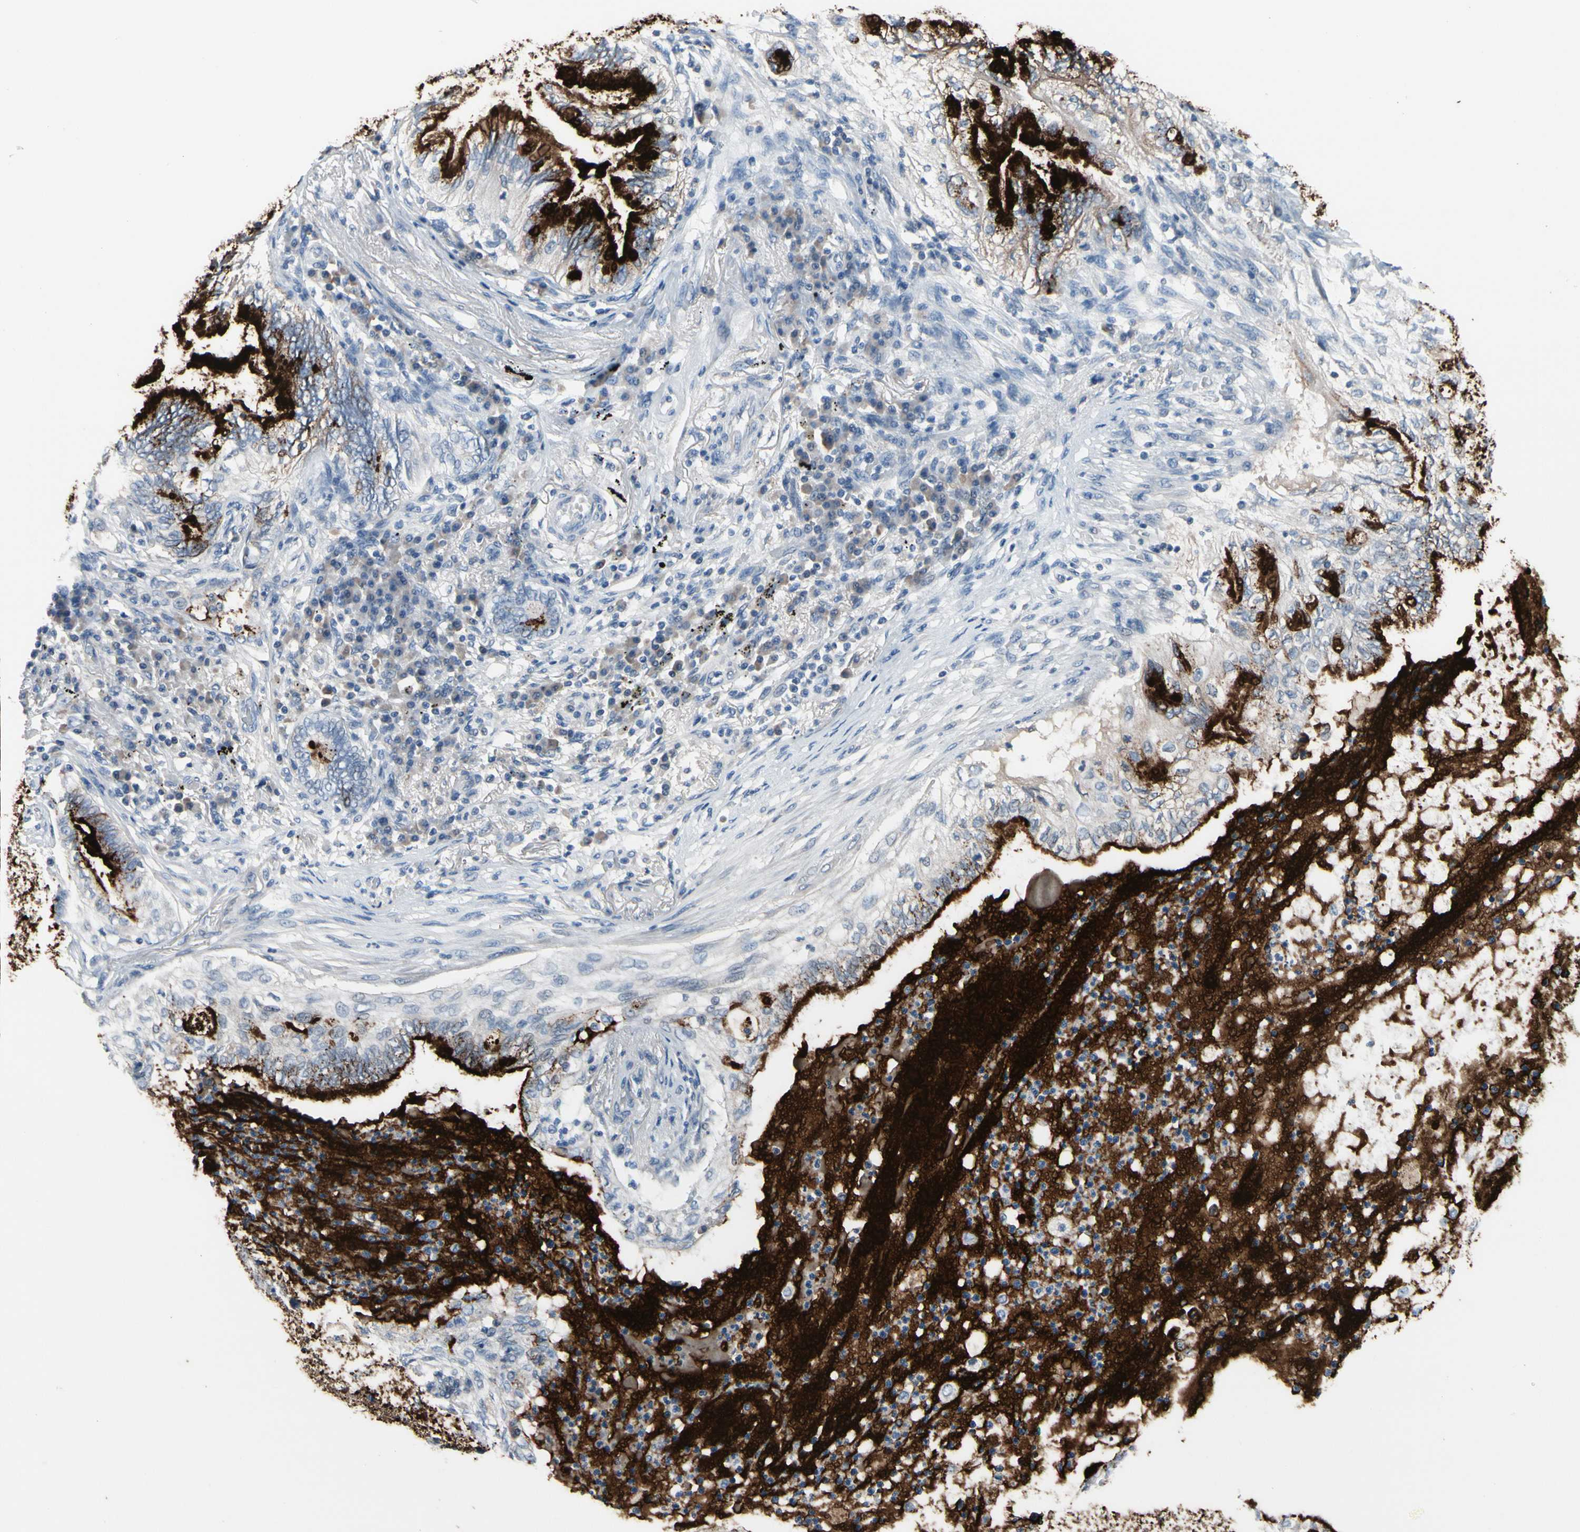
{"staining": {"intensity": "strong", "quantity": ">75%", "location": "cytoplasmic/membranous"}, "tissue": "lung cancer", "cell_type": "Tumor cells", "image_type": "cancer", "snomed": [{"axis": "morphology", "description": "Normal tissue, NOS"}, {"axis": "morphology", "description": "Adenocarcinoma, NOS"}, {"axis": "topography", "description": "Bronchus"}, {"axis": "topography", "description": "Lung"}], "caption": "DAB immunohistochemical staining of lung cancer (adenocarcinoma) exhibits strong cytoplasmic/membranous protein expression in approximately >75% of tumor cells.", "gene": "MUC5B", "patient": {"sex": "female", "age": 70}}